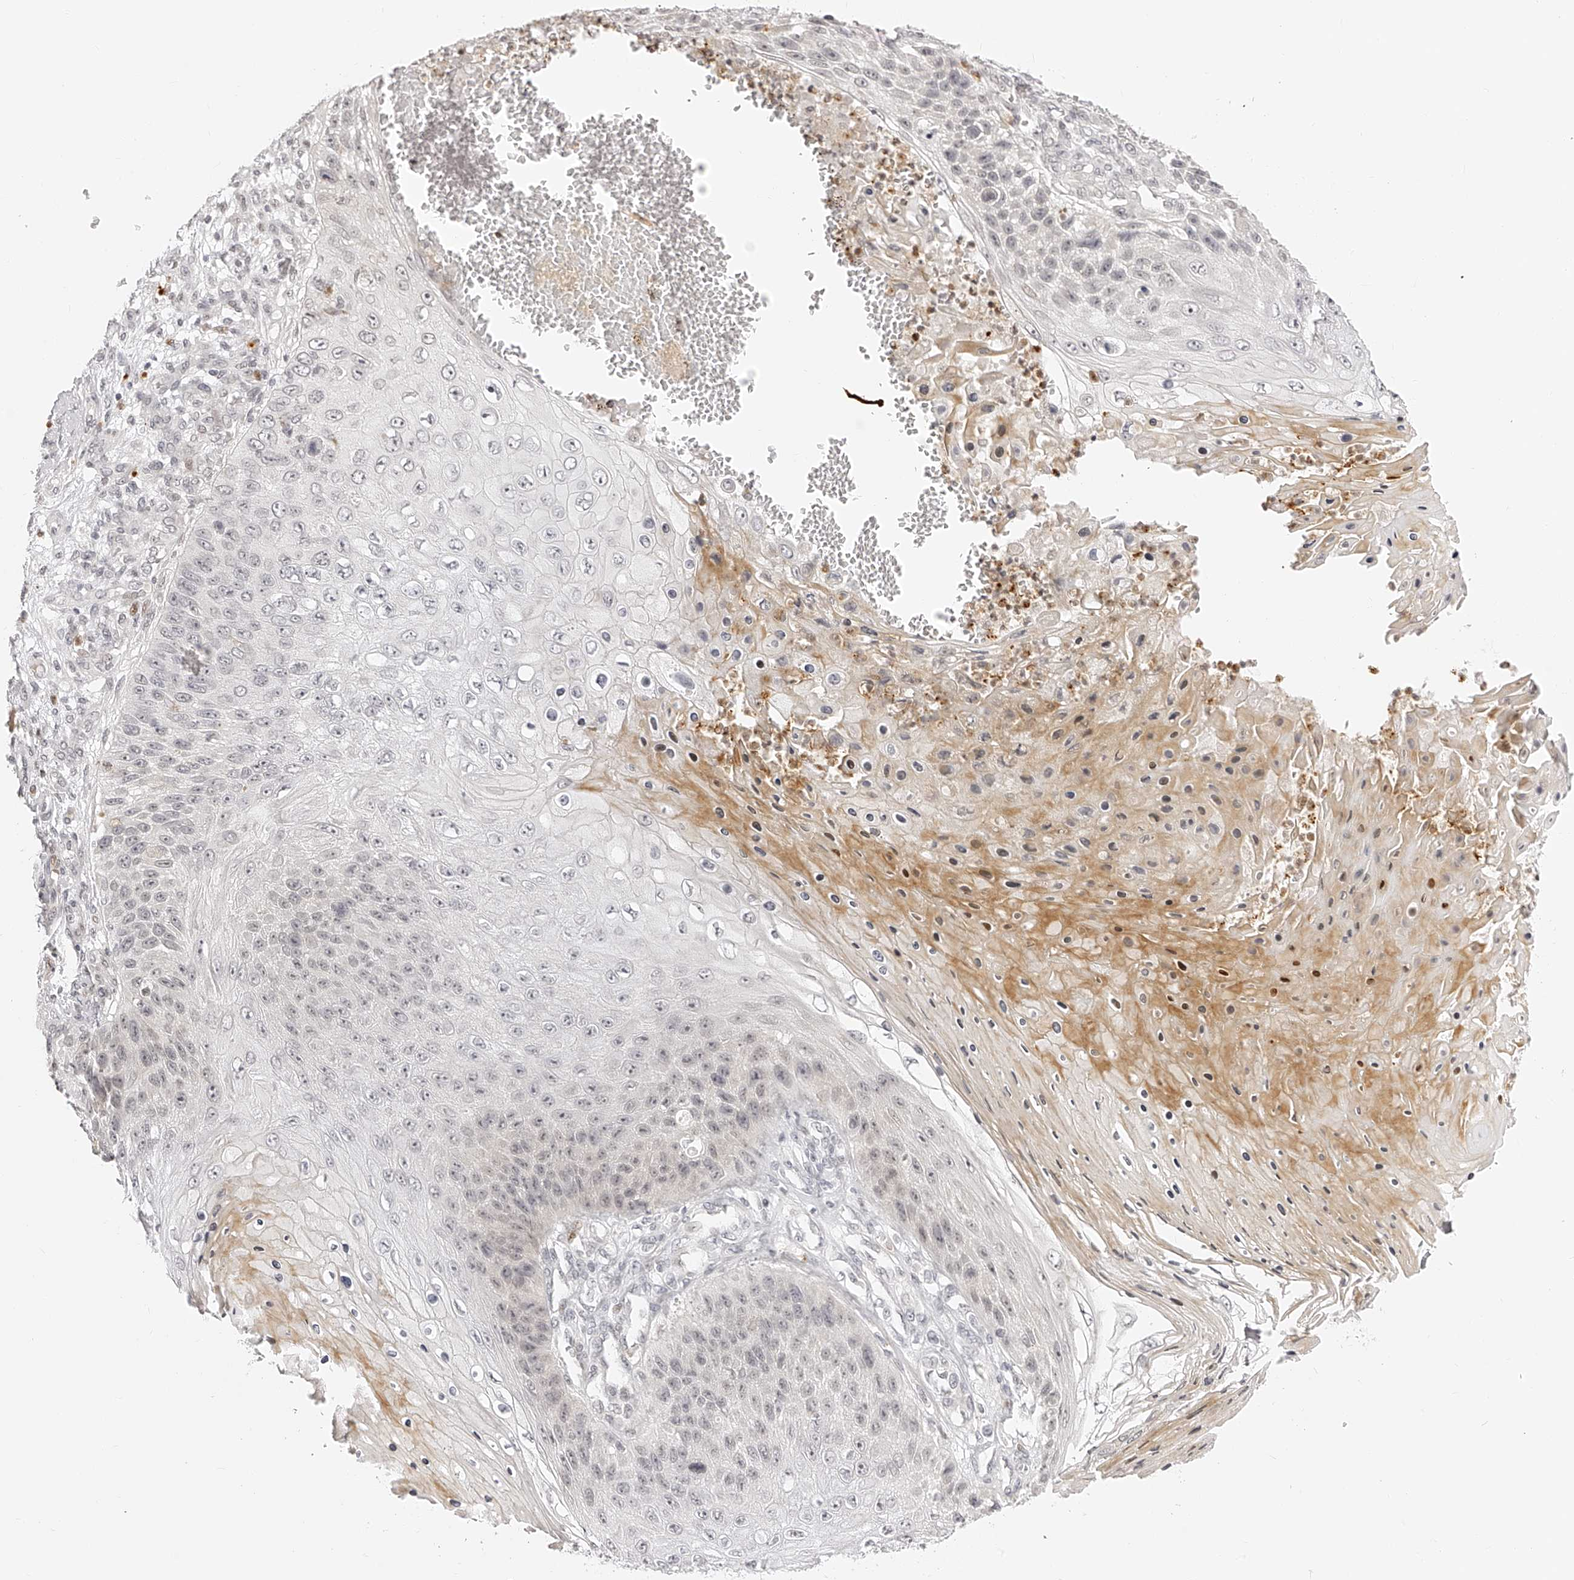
{"staining": {"intensity": "weak", "quantity": "<25%", "location": "nuclear"}, "tissue": "skin cancer", "cell_type": "Tumor cells", "image_type": "cancer", "snomed": [{"axis": "morphology", "description": "Squamous cell carcinoma, NOS"}, {"axis": "topography", "description": "Skin"}], "caption": "Tumor cells show no significant positivity in skin squamous cell carcinoma.", "gene": "PLEKHG1", "patient": {"sex": "female", "age": 88}}